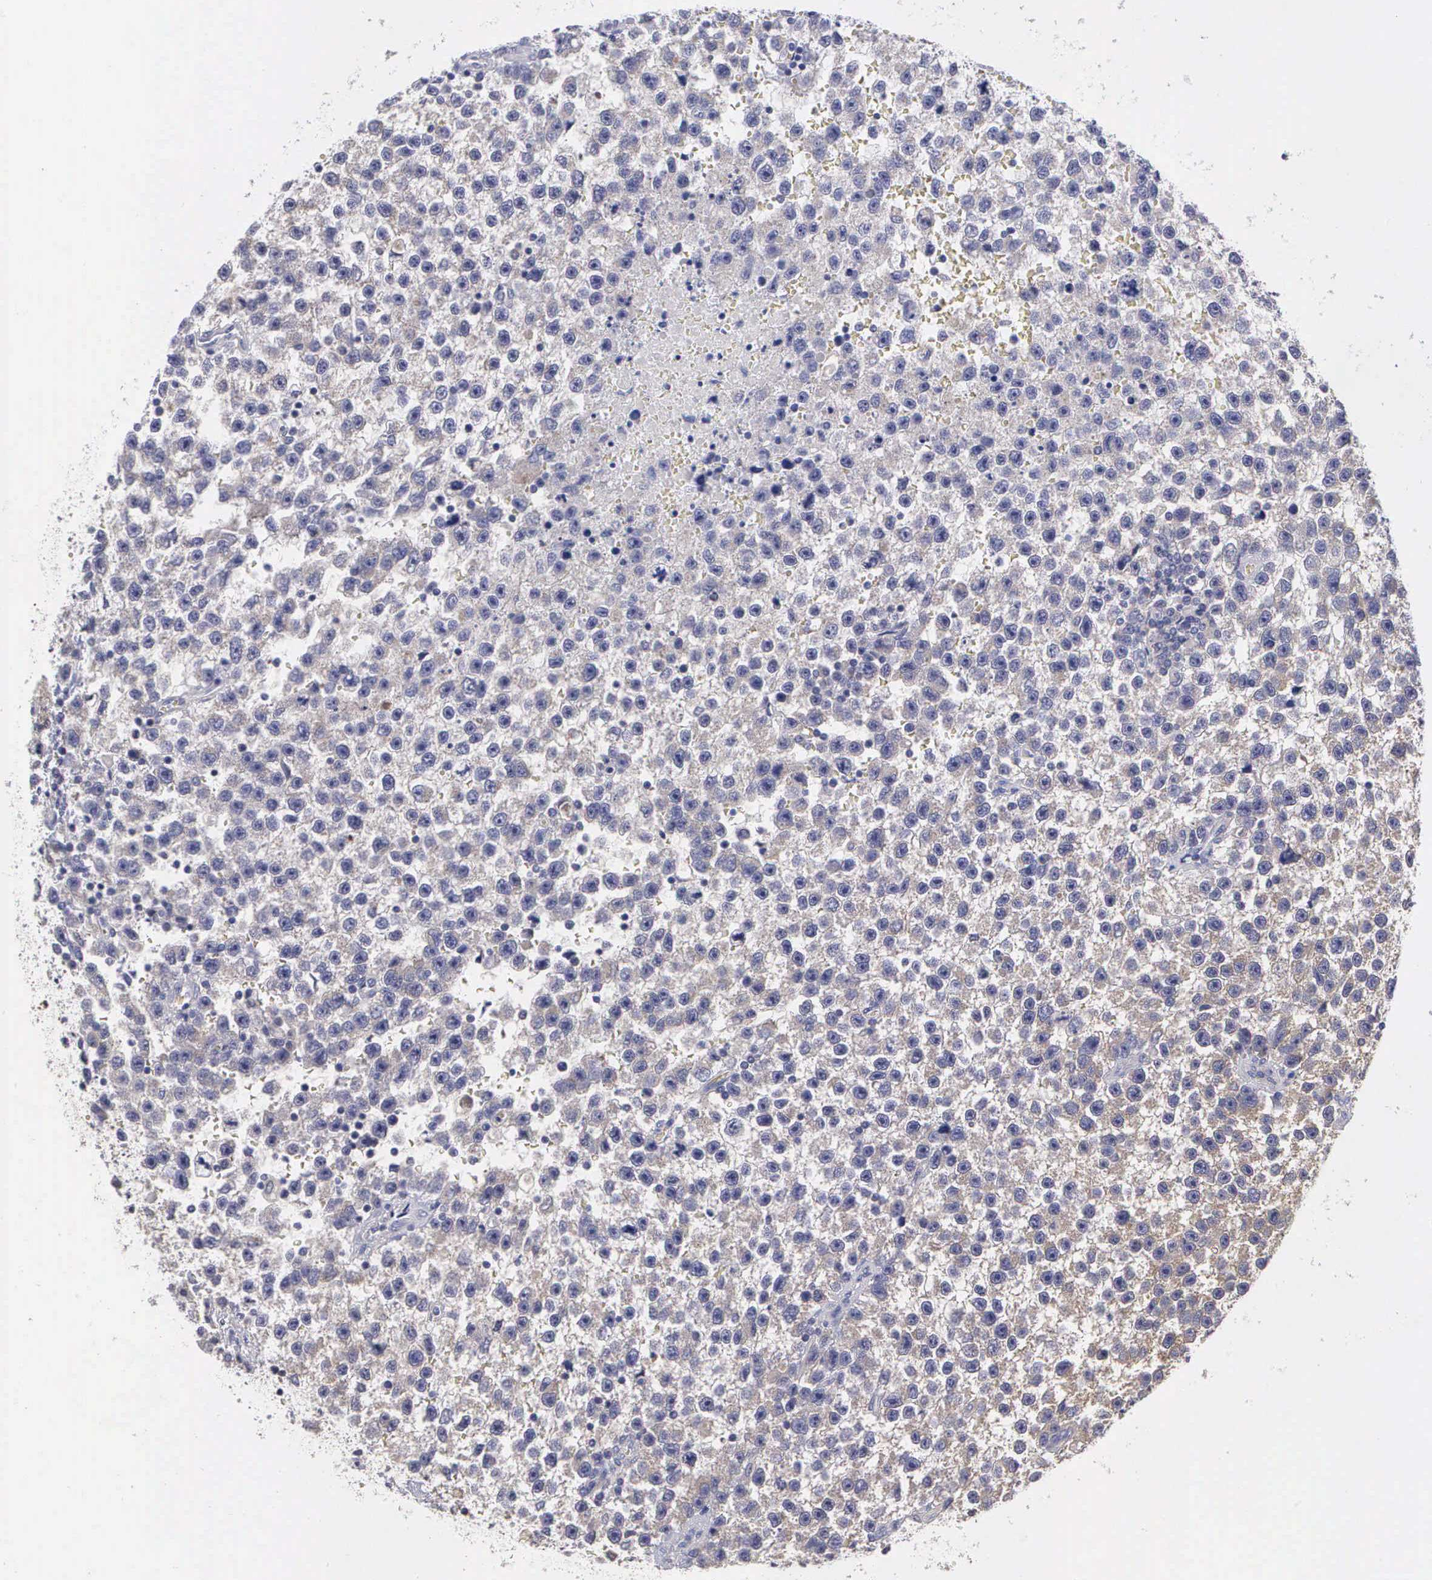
{"staining": {"intensity": "negative", "quantity": "none", "location": "none"}, "tissue": "testis cancer", "cell_type": "Tumor cells", "image_type": "cancer", "snomed": [{"axis": "morphology", "description": "Seminoma, NOS"}, {"axis": "topography", "description": "Testis"}], "caption": "Immunohistochemistry (IHC) photomicrograph of human testis cancer stained for a protein (brown), which reveals no expression in tumor cells.", "gene": "GRIPAP1", "patient": {"sex": "male", "age": 33}}